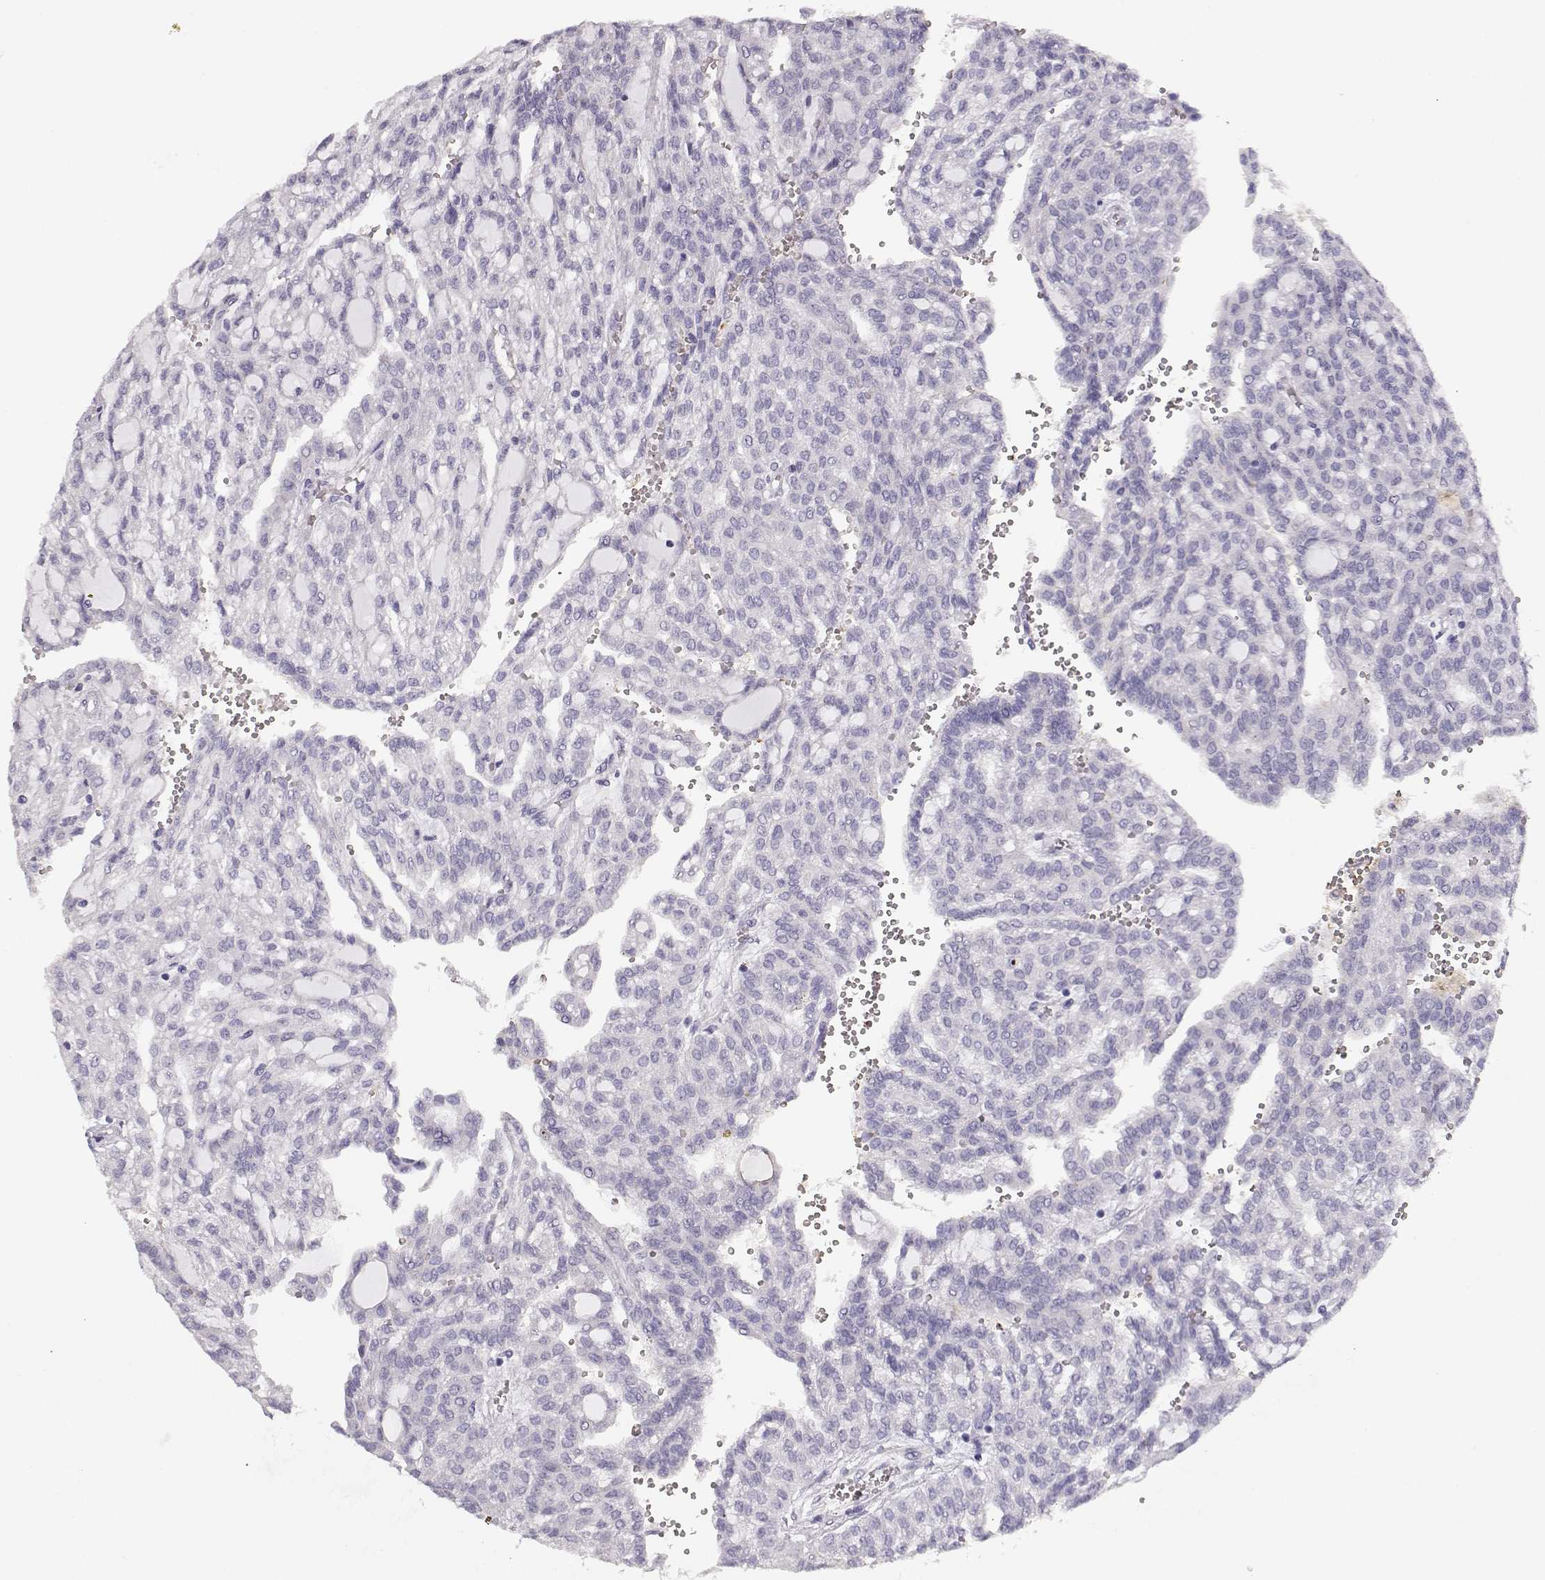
{"staining": {"intensity": "negative", "quantity": "none", "location": "none"}, "tissue": "renal cancer", "cell_type": "Tumor cells", "image_type": "cancer", "snomed": [{"axis": "morphology", "description": "Adenocarcinoma, NOS"}, {"axis": "topography", "description": "Kidney"}], "caption": "An image of human adenocarcinoma (renal) is negative for staining in tumor cells. (DAB (3,3'-diaminobenzidine) immunohistochemistry (IHC) visualized using brightfield microscopy, high magnification).", "gene": "TTC26", "patient": {"sex": "male", "age": 63}}